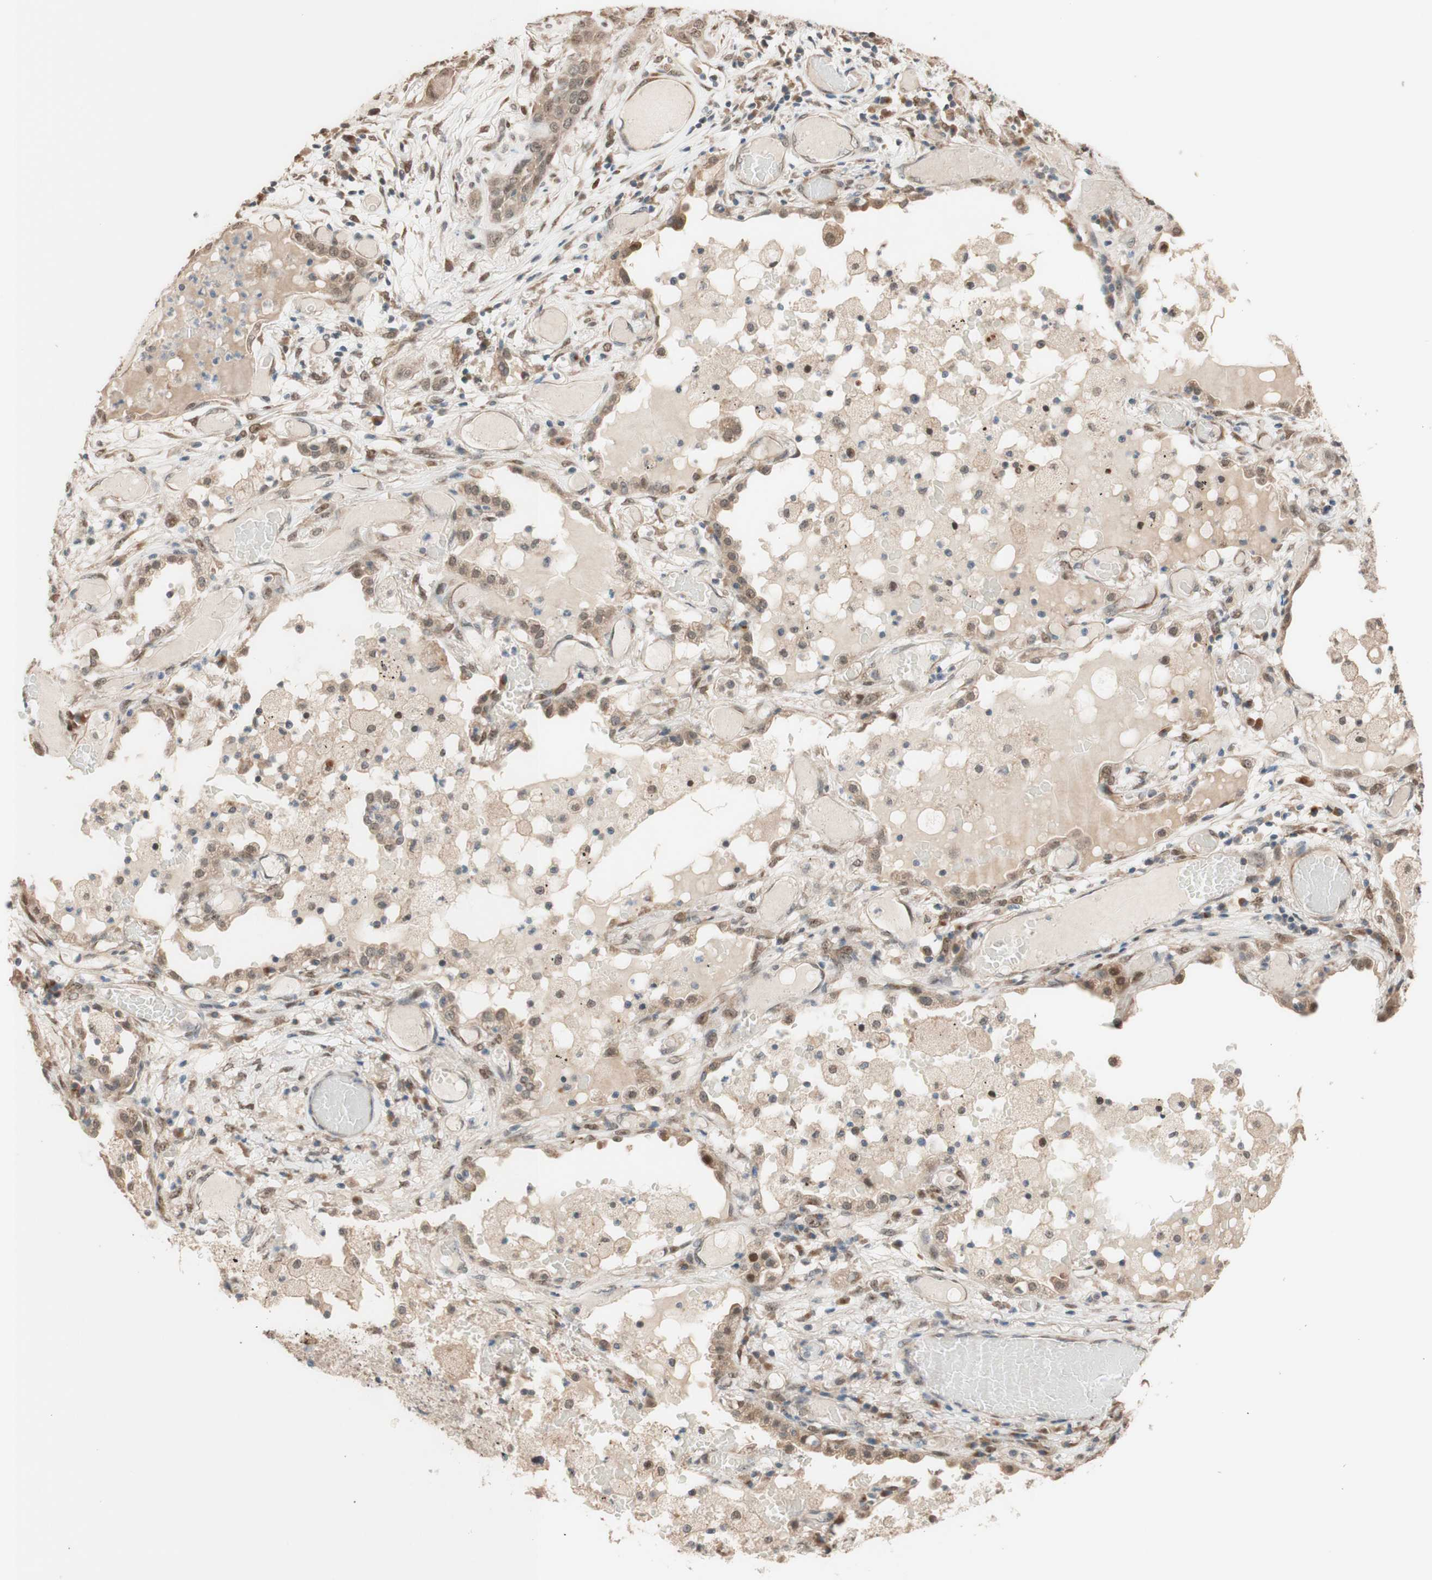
{"staining": {"intensity": "weak", "quantity": "25%-75%", "location": "cytoplasmic/membranous,nuclear"}, "tissue": "lung cancer", "cell_type": "Tumor cells", "image_type": "cancer", "snomed": [{"axis": "morphology", "description": "Squamous cell carcinoma, NOS"}, {"axis": "topography", "description": "Lung"}], "caption": "Tumor cells reveal low levels of weak cytoplasmic/membranous and nuclear positivity in approximately 25%-75% of cells in human lung squamous cell carcinoma. The protein of interest is stained brown, and the nuclei are stained in blue (DAB IHC with brightfield microscopy, high magnification).", "gene": "CCNC", "patient": {"sex": "male", "age": 71}}